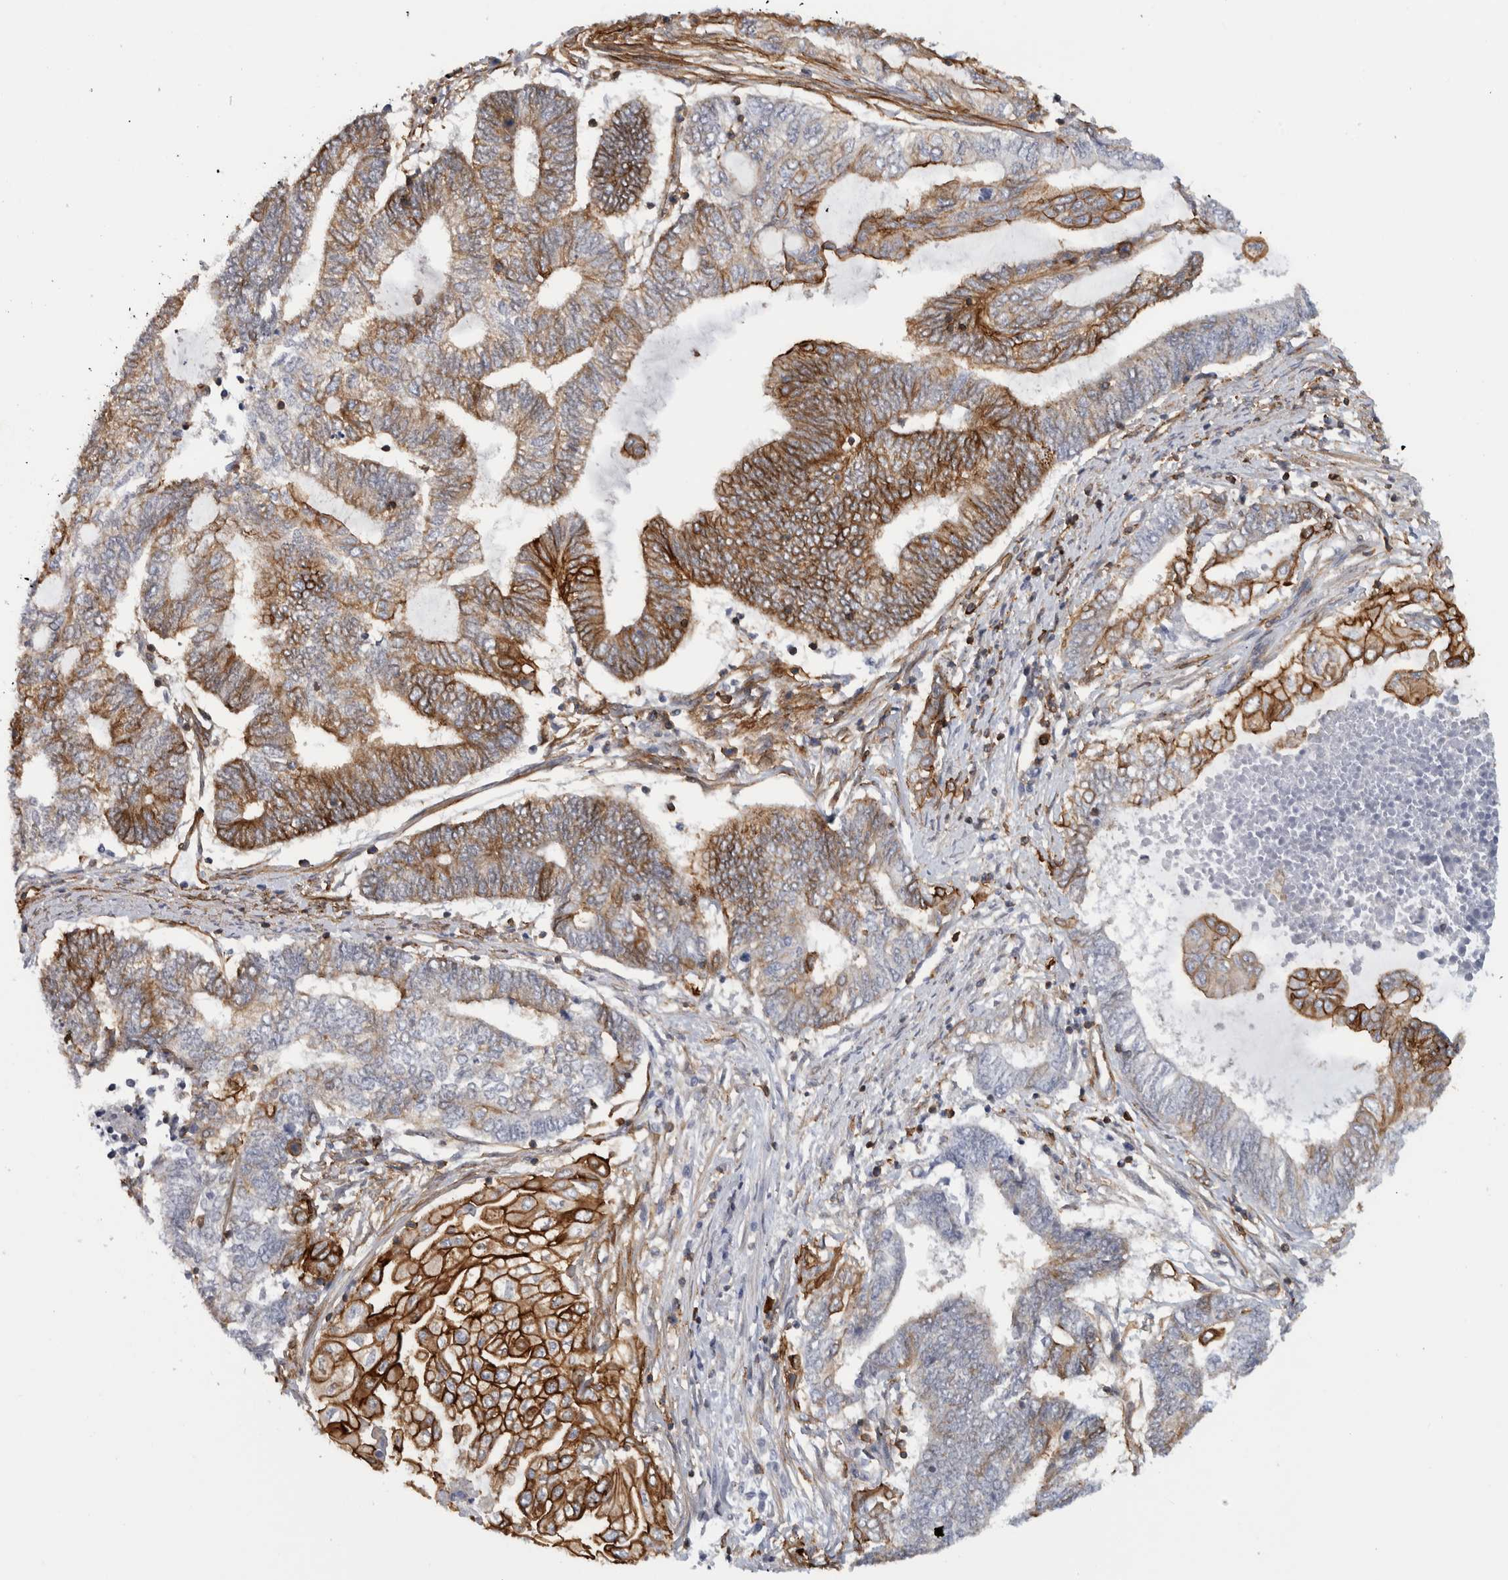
{"staining": {"intensity": "strong", "quantity": "25%-75%", "location": "cytoplasmic/membranous"}, "tissue": "endometrial cancer", "cell_type": "Tumor cells", "image_type": "cancer", "snomed": [{"axis": "morphology", "description": "Adenocarcinoma, NOS"}, {"axis": "topography", "description": "Uterus"}, {"axis": "topography", "description": "Endometrium"}], "caption": "A photomicrograph of human adenocarcinoma (endometrial) stained for a protein reveals strong cytoplasmic/membranous brown staining in tumor cells.", "gene": "AHNAK", "patient": {"sex": "female", "age": 70}}